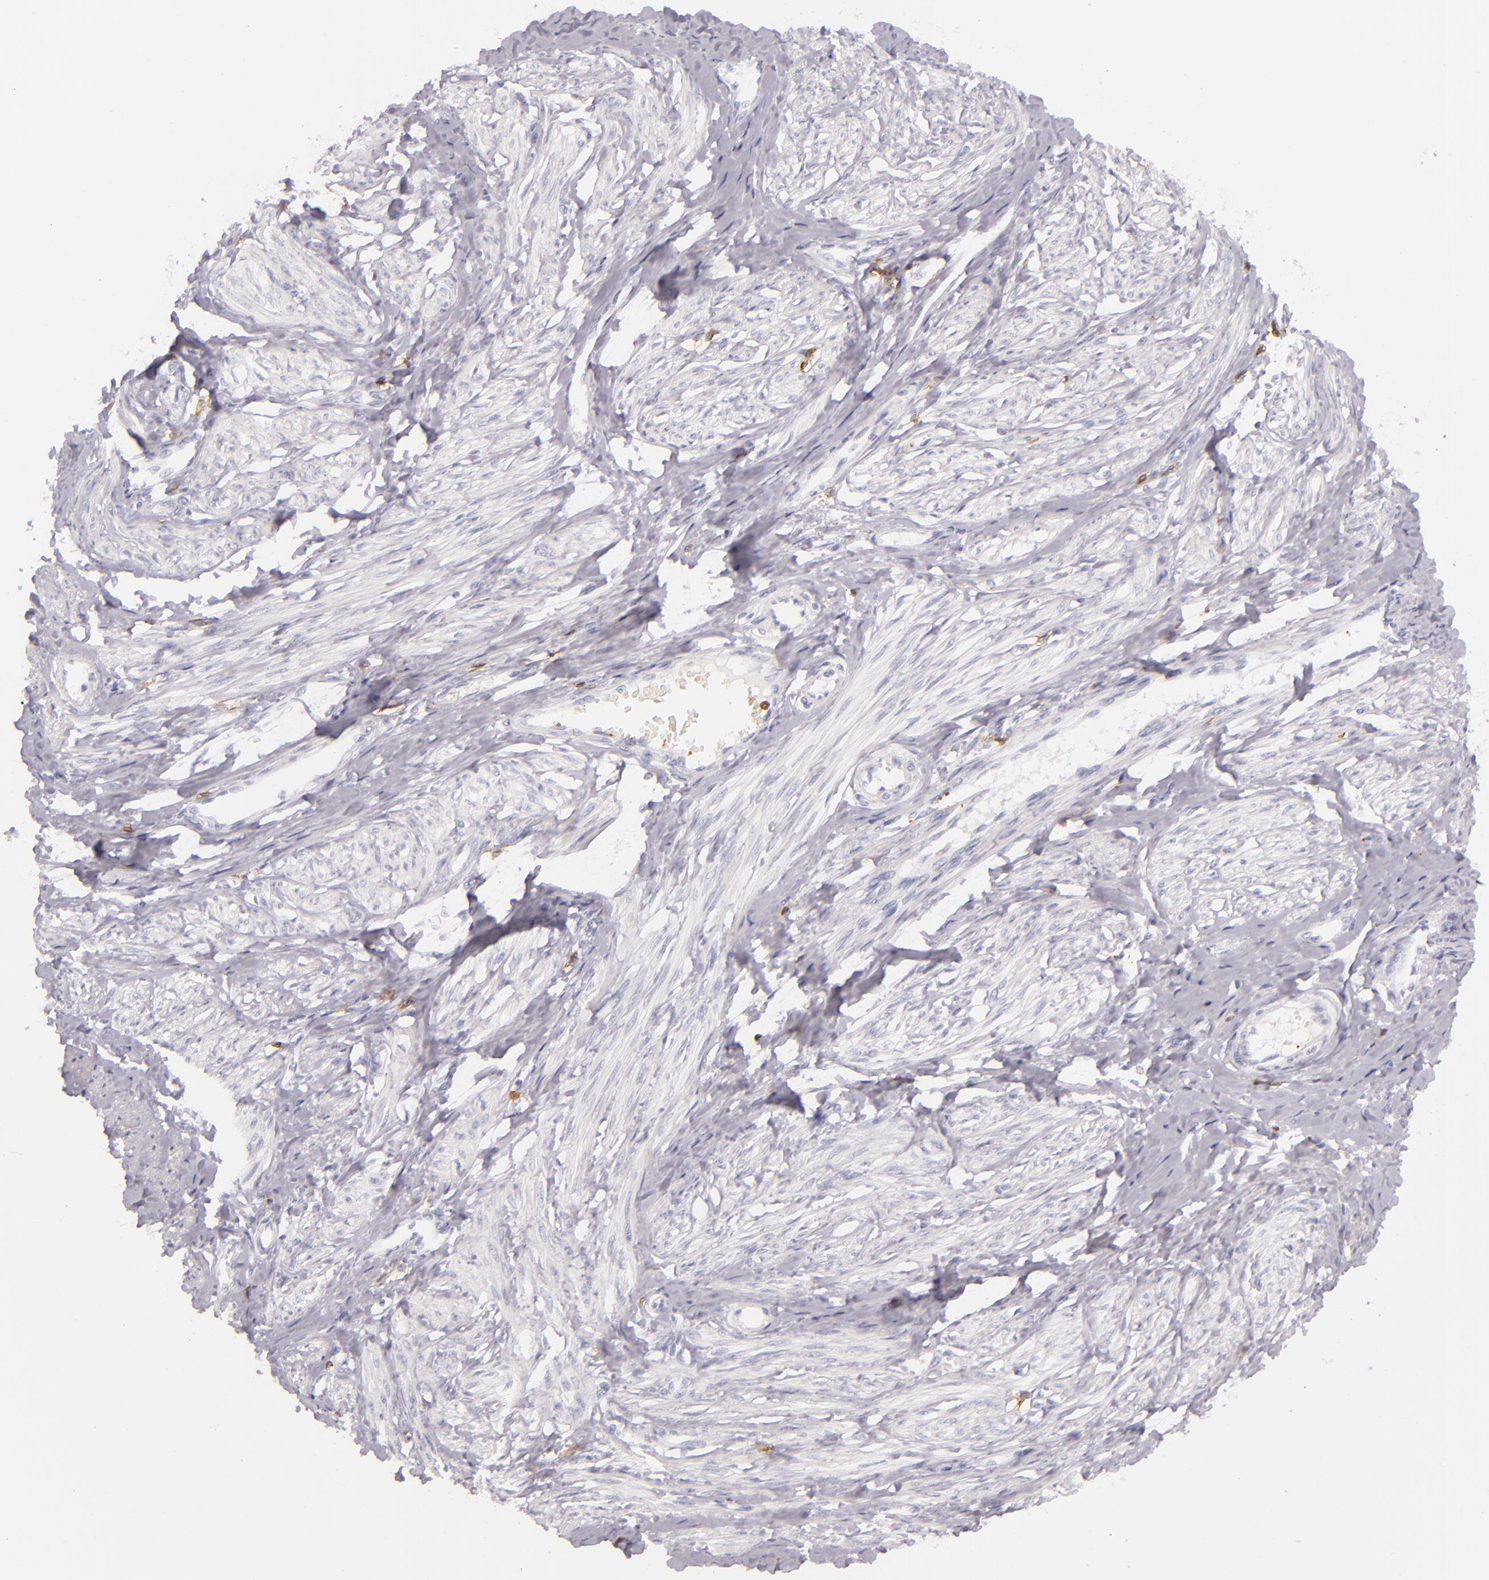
{"staining": {"intensity": "negative", "quantity": "none", "location": "none"}, "tissue": "smooth muscle", "cell_type": "Smooth muscle cells", "image_type": "normal", "snomed": [{"axis": "morphology", "description": "Normal tissue, NOS"}, {"axis": "topography", "description": "Smooth muscle"}, {"axis": "topography", "description": "Uterus"}], "caption": "Smooth muscle was stained to show a protein in brown. There is no significant expression in smooth muscle cells. (Brightfield microscopy of DAB (3,3'-diaminobenzidine) immunohistochemistry (IHC) at high magnification).", "gene": "LAT", "patient": {"sex": "female", "age": 39}}